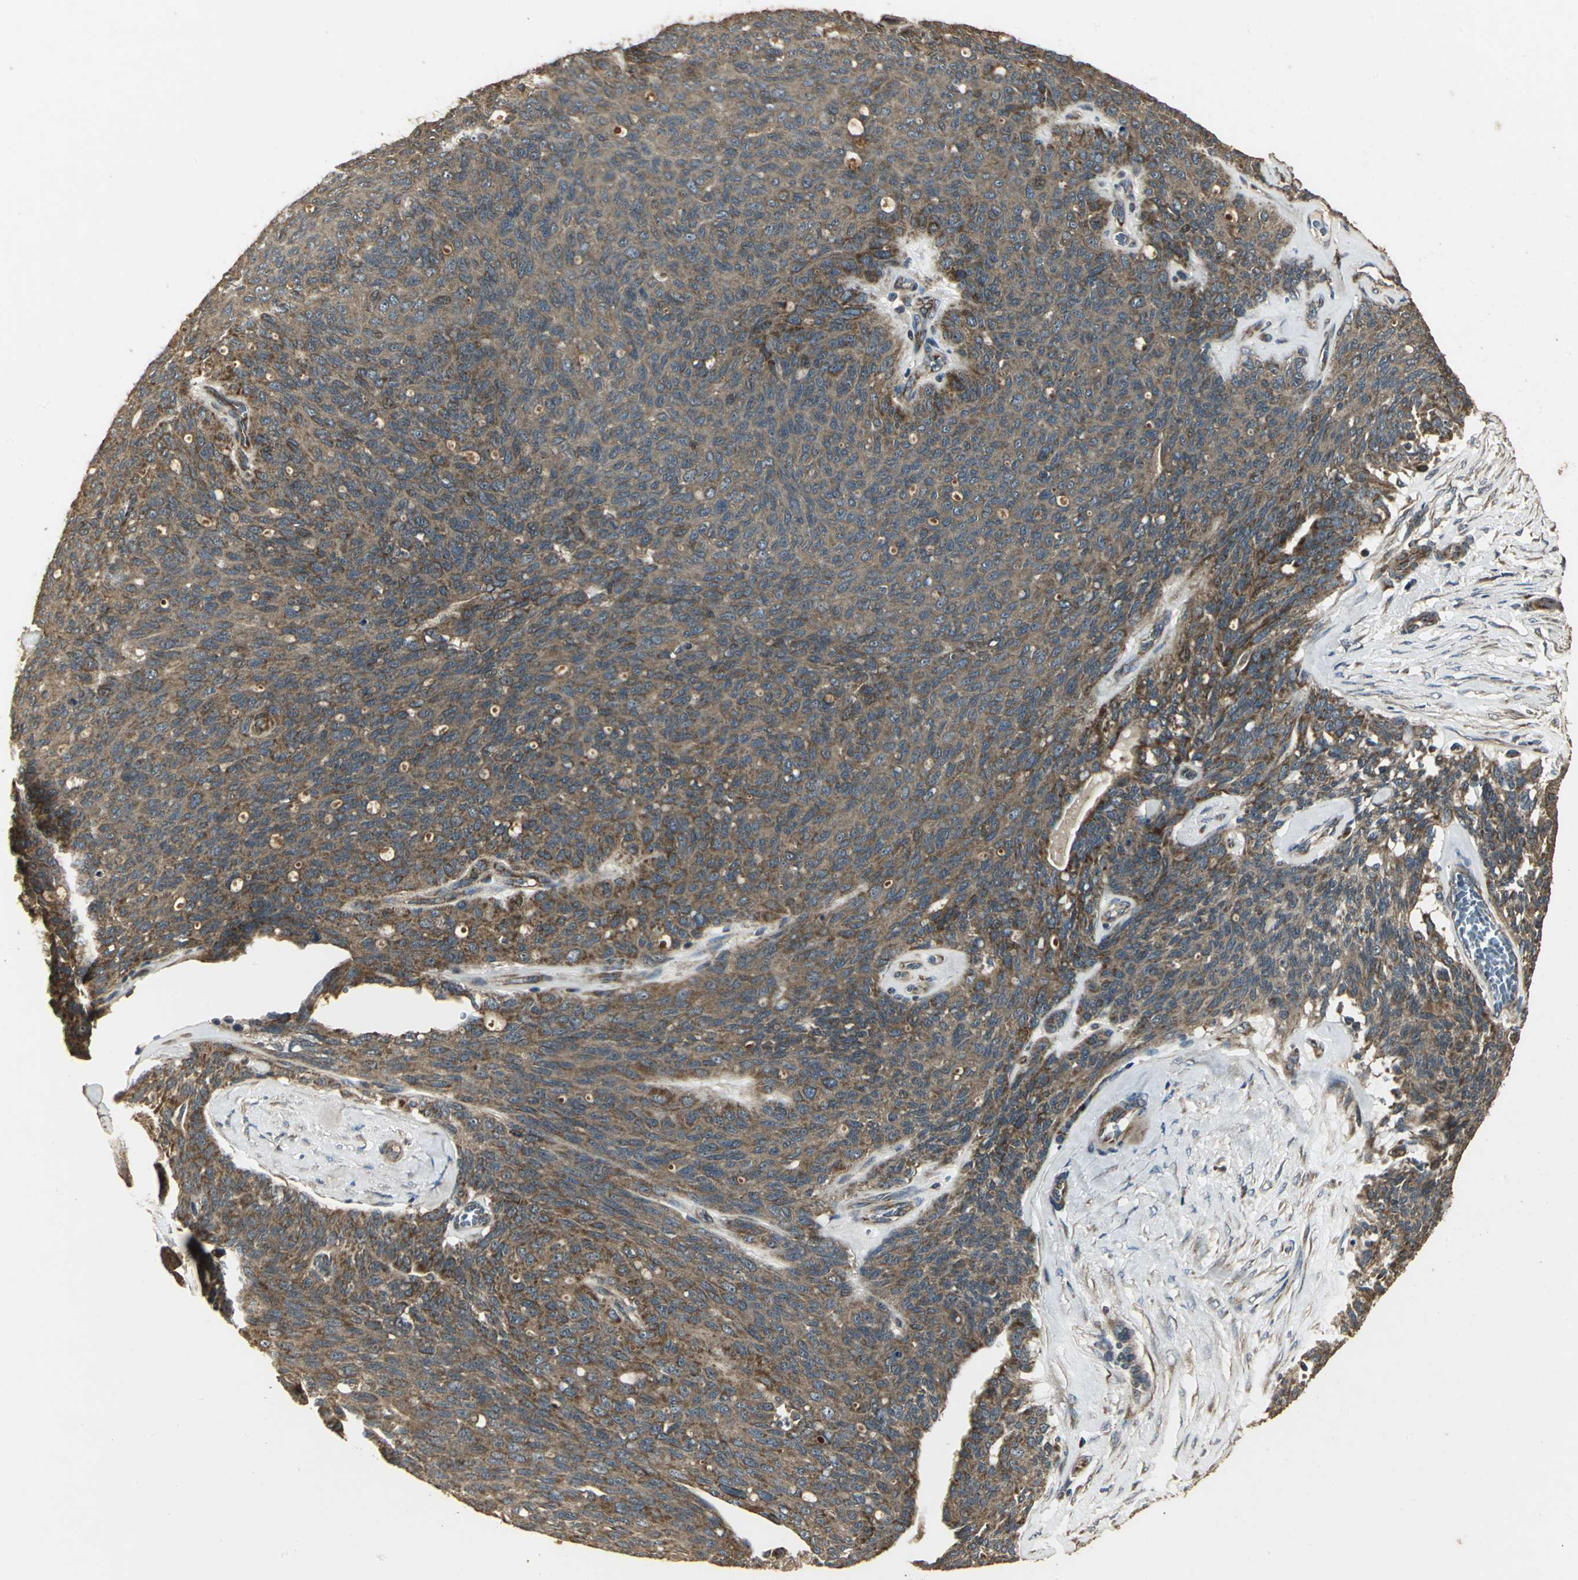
{"staining": {"intensity": "strong", "quantity": ">75%", "location": "cytoplasmic/membranous"}, "tissue": "ovarian cancer", "cell_type": "Tumor cells", "image_type": "cancer", "snomed": [{"axis": "morphology", "description": "Carcinoma, endometroid"}, {"axis": "topography", "description": "Ovary"}], "caption": "A histopathology image showing strong cytoplasmic/membranous expression in approximately >75% of tumor cells in ovarian endometroid carcinoma, as visualized by brown immunohistochemical staining.", "gene": "KANK1", "patient": {"sex": "female", "age": 60}}